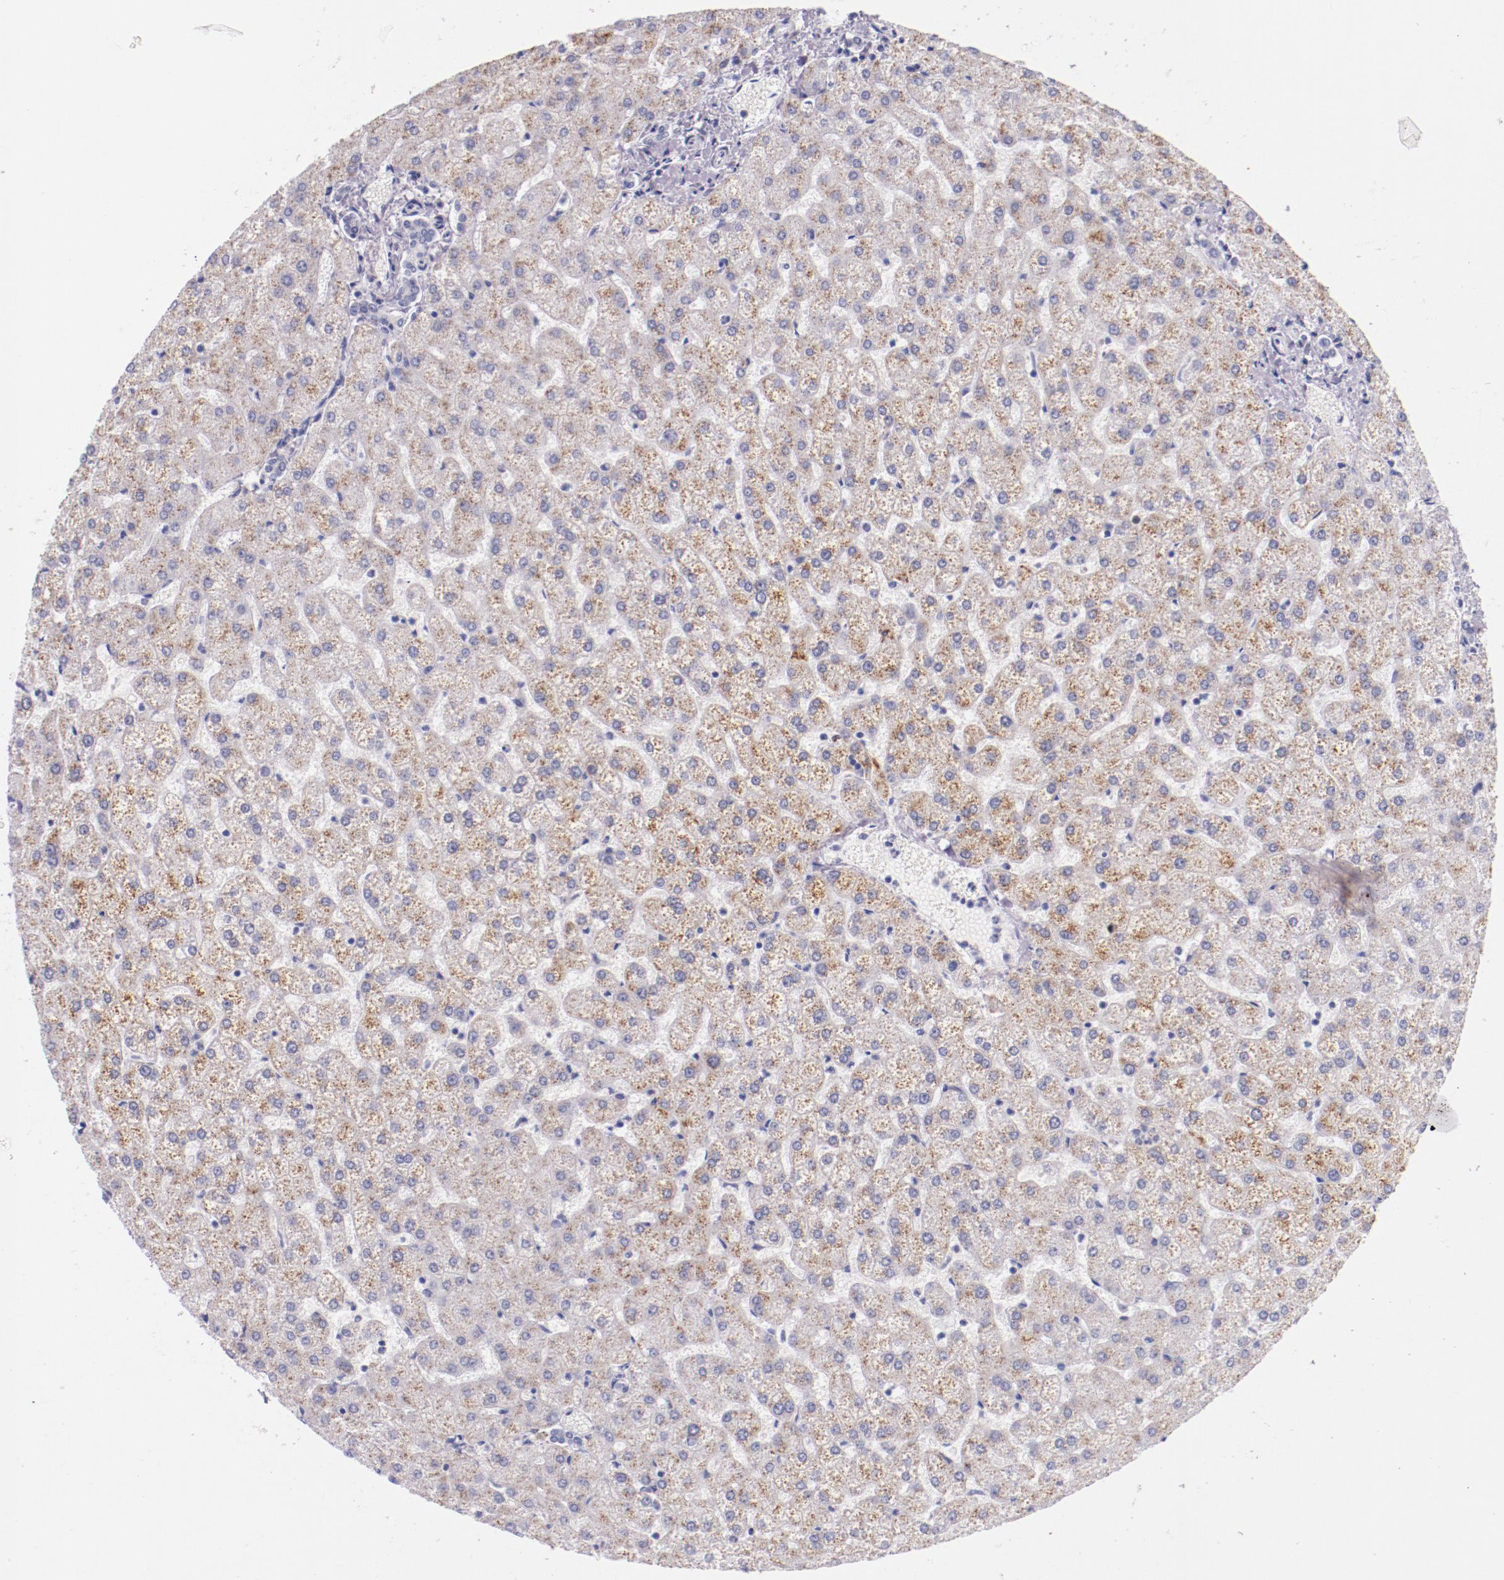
{"staining": {"intensity": "negative", "quantity": "none", "location": "none"}, "tissue": "liver", "cell_type": "Cholangiocytes", "image_type": "normal", "snomed": [{"axis": "morphology", "description": "Normal tissue, NOS"}, {"axis": "topography", "description": "Liver"}], "caption": "Immunohistochemistry (IHC) photomicrograph of benign liver: human liver stained with DAB (3,3'-diaminobenzidine) exhibits no significant protein expression in cholangiocytes. (Brightfield microscopy of DAB immunohistochemistry at high magnification).", "gene": "IRF4", "patient": {"sex": "female", "age": 32}}